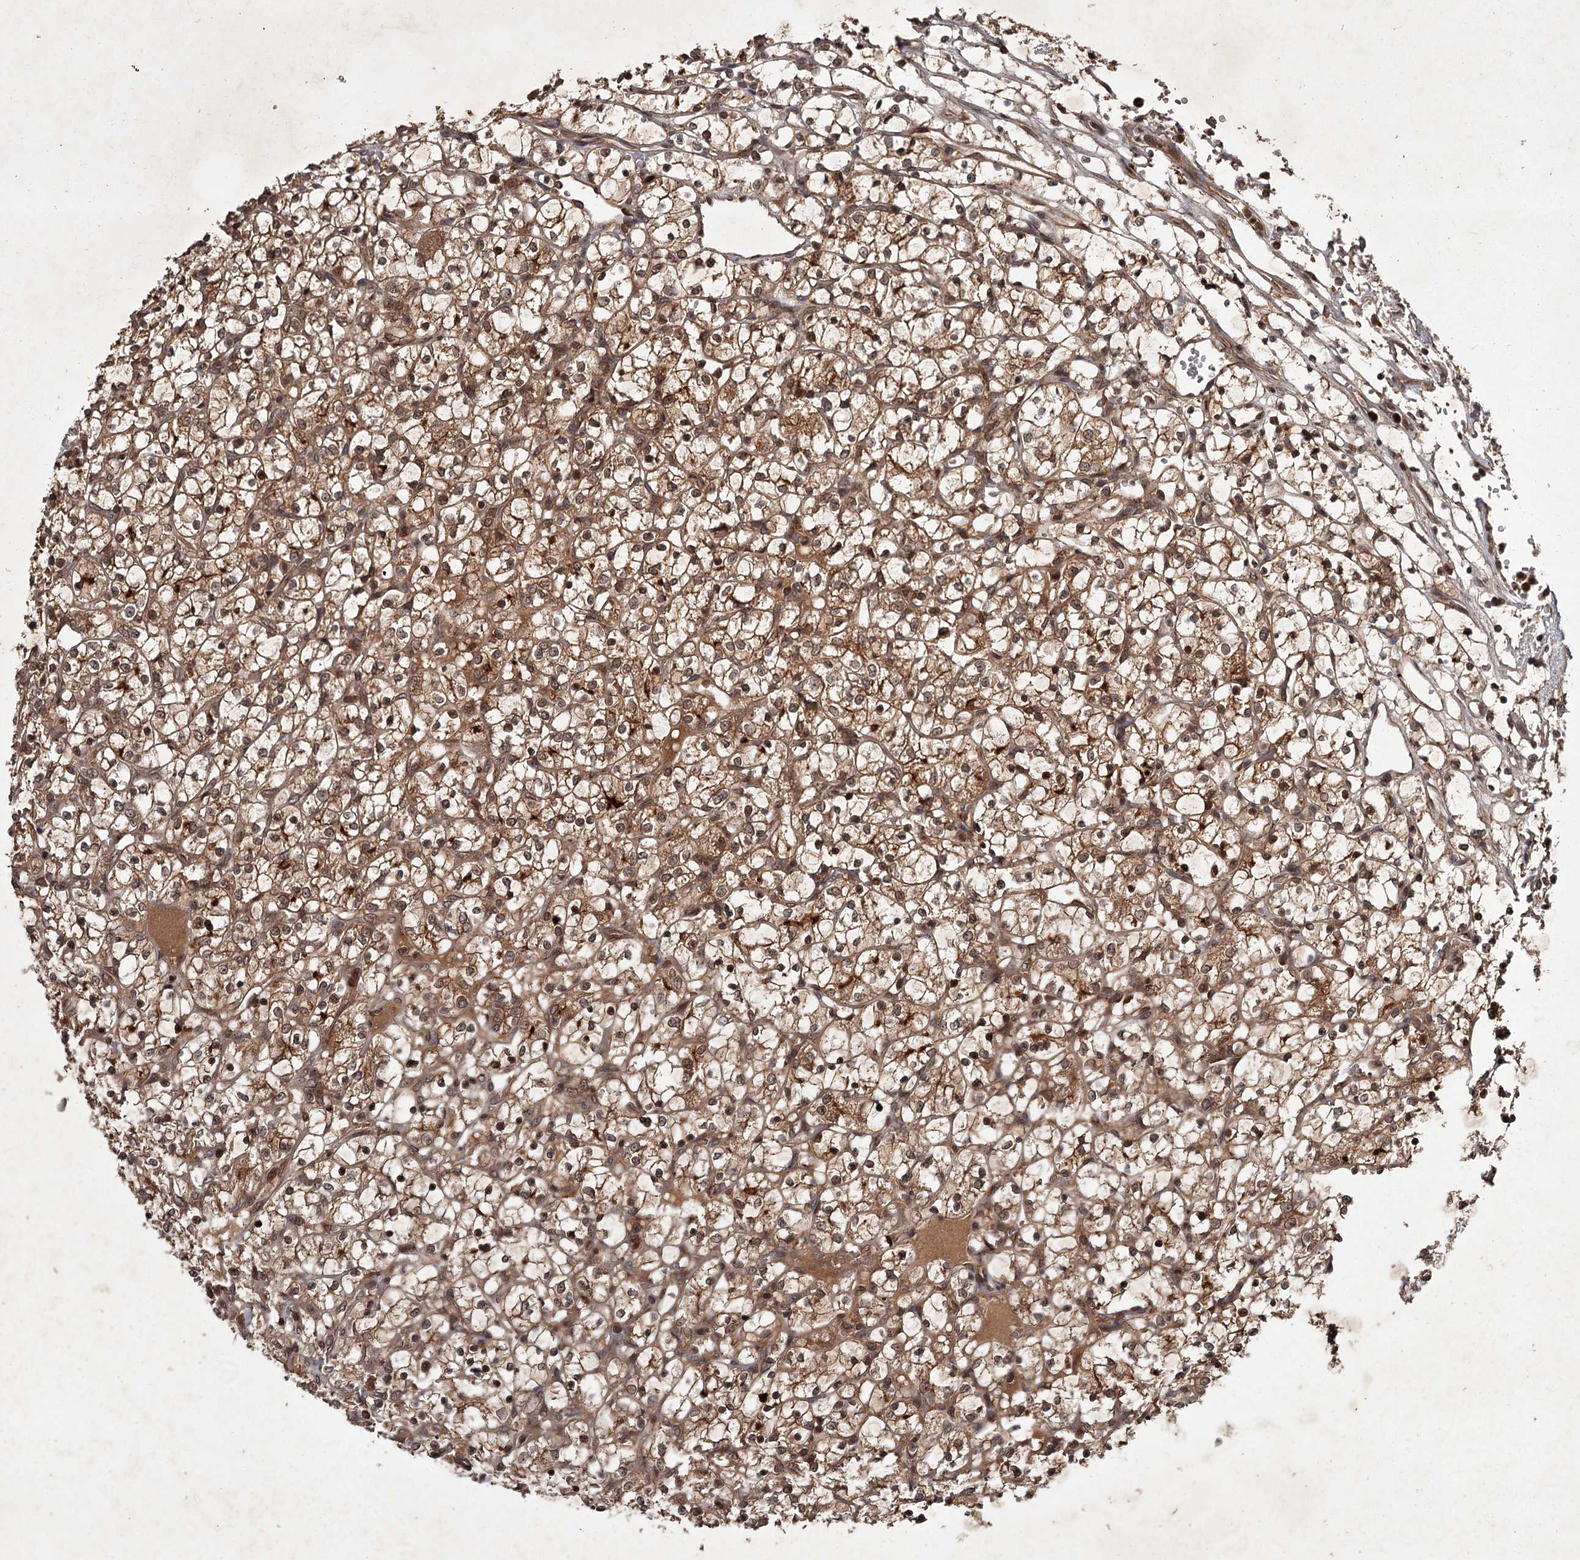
{"staining": {"intensity": "moderate", "quantity": ">75%", "location": "cytoplasmic/membranous"}, "tissue": "renal cancer", "cell_type": "Tumor cells", "image_type": "cancer", "snomed": [{"axis": "morphology", "description": "Adenocarcinoma, NOS"}, {"axis": "topography", "description": "Kidney"}], "caption": "This is a photomicrograph of IHC staining of renal cancer (adenocarcinoma), which shows moderate staining in the cytoplasmic/membranous of tumor cells.", "gene": "TBC1D23", "patient": {"sex": "female", "age": 69}}